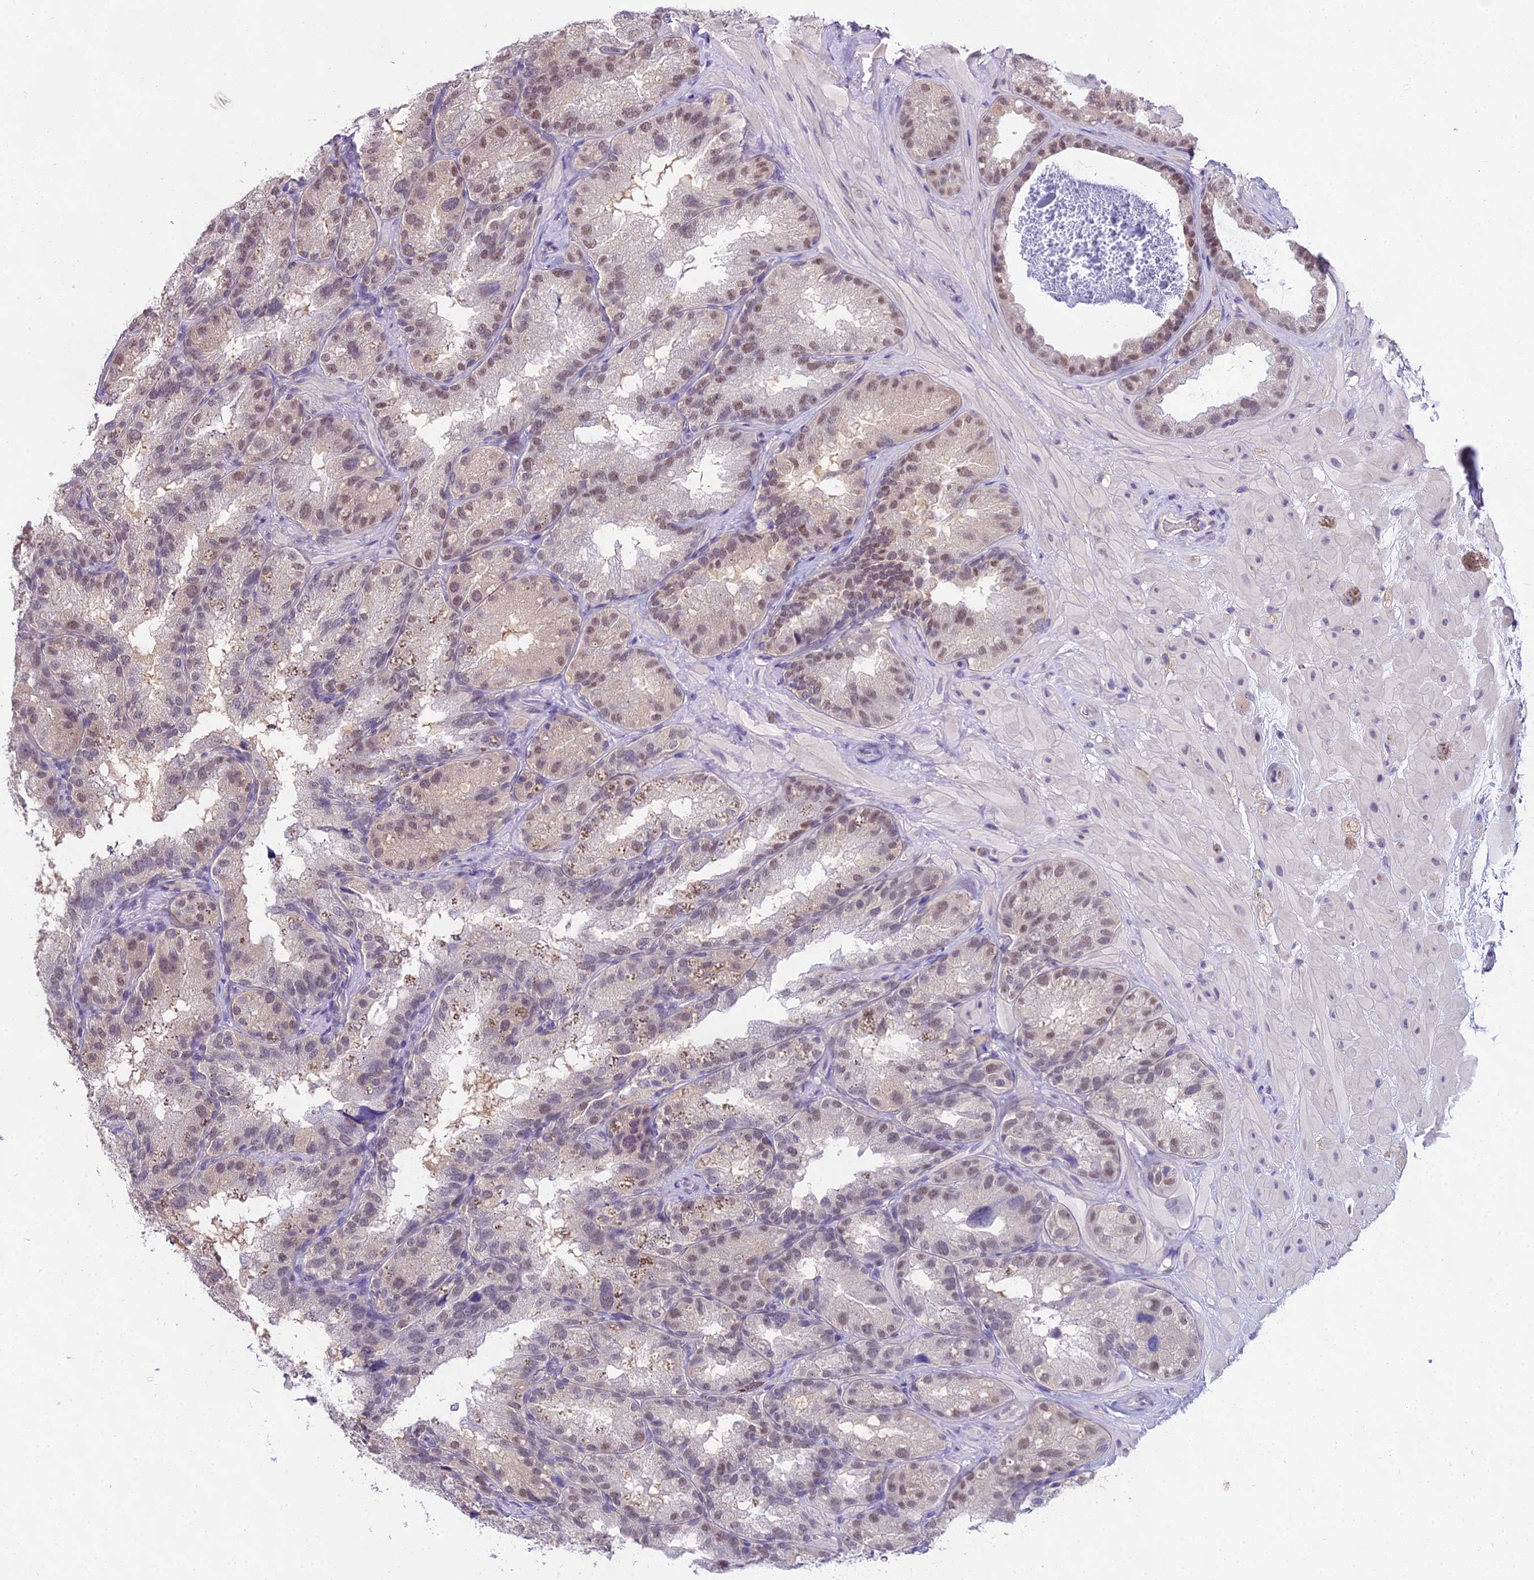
{"staining": {"intensity": "moderate", "quantity": ">75%", "location": "nuclear"}, "tissue": "seminal vesicle", "cell_type": "Glandular cells", "image_type": "normal", "snomed": [{"axis": "morphology", "description": "Normal tissue, NOS"}, {"axis": "topography", "description": "Seminal veicle"}], "caption": "IHC photomicrograph of normal seminal vesicle: seminal vesicle stained using immunohistochemistry (IHC) shows medium levels of moderate protein expression localized specifically in the nuclear of glandular cells, appearing as a nuclear brown color.", "gene": "MAT2A", "patient": {"sex": "male", "age": 58}}